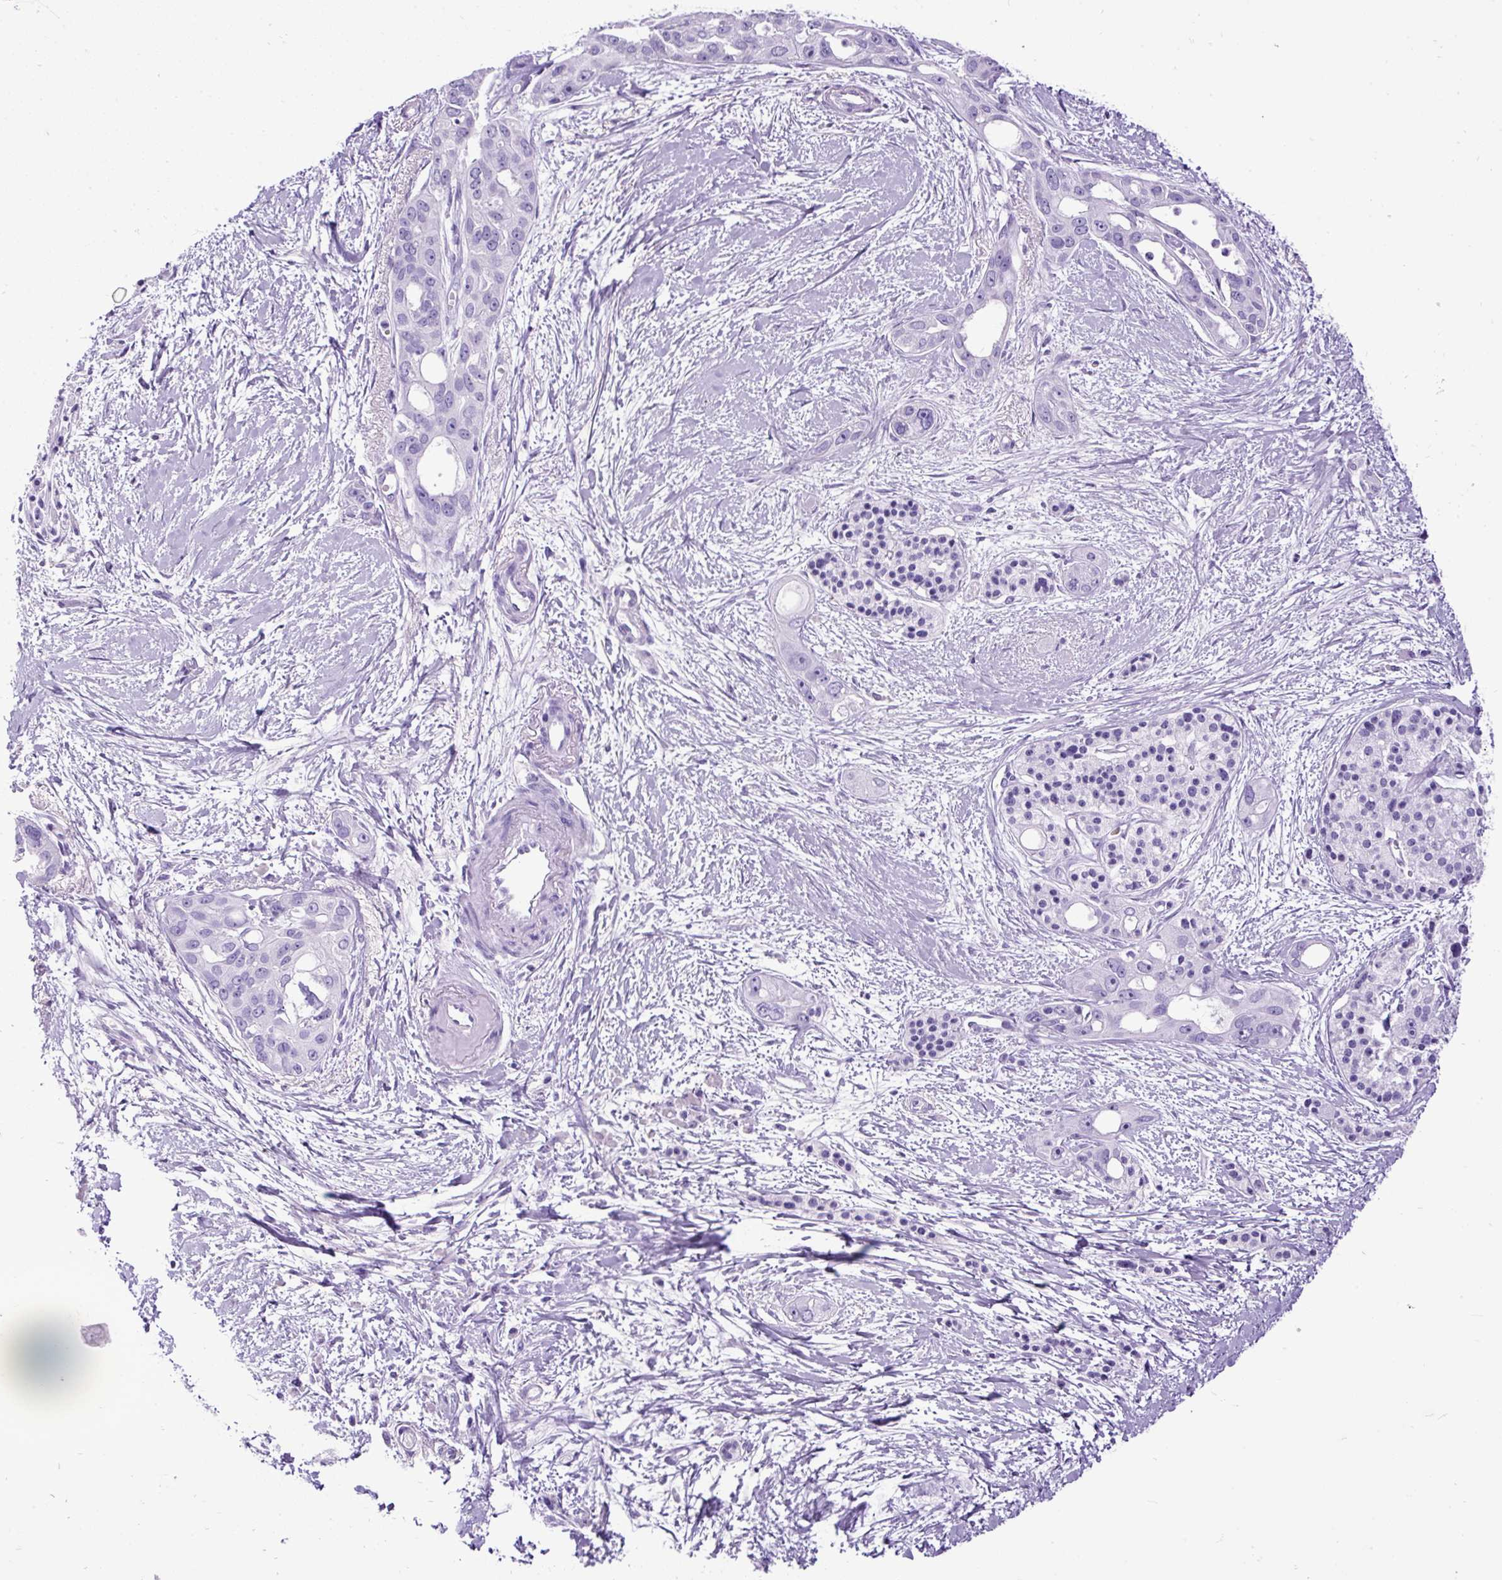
{"staining": {"intensity": "negative", "quantity": "none", "location": "none"}, "tissue": "pancreatic cancer", "cell_type": "Tumor cells", "image_type": "cancer", "snomed": [{"axis": "morphology", "description": "Adenocarcinoma, NOS"}, {"axis": "topography", "description": "Pancreas"}], "caption": "DAB (3,3'-diaminobenzidine) immunohistochemical staining of human adenocarcinoma (pancreatic) reveals no significant expression in tumor cells.", "gene": "CEL", "patient": {"sex": "female", "age": 50}}